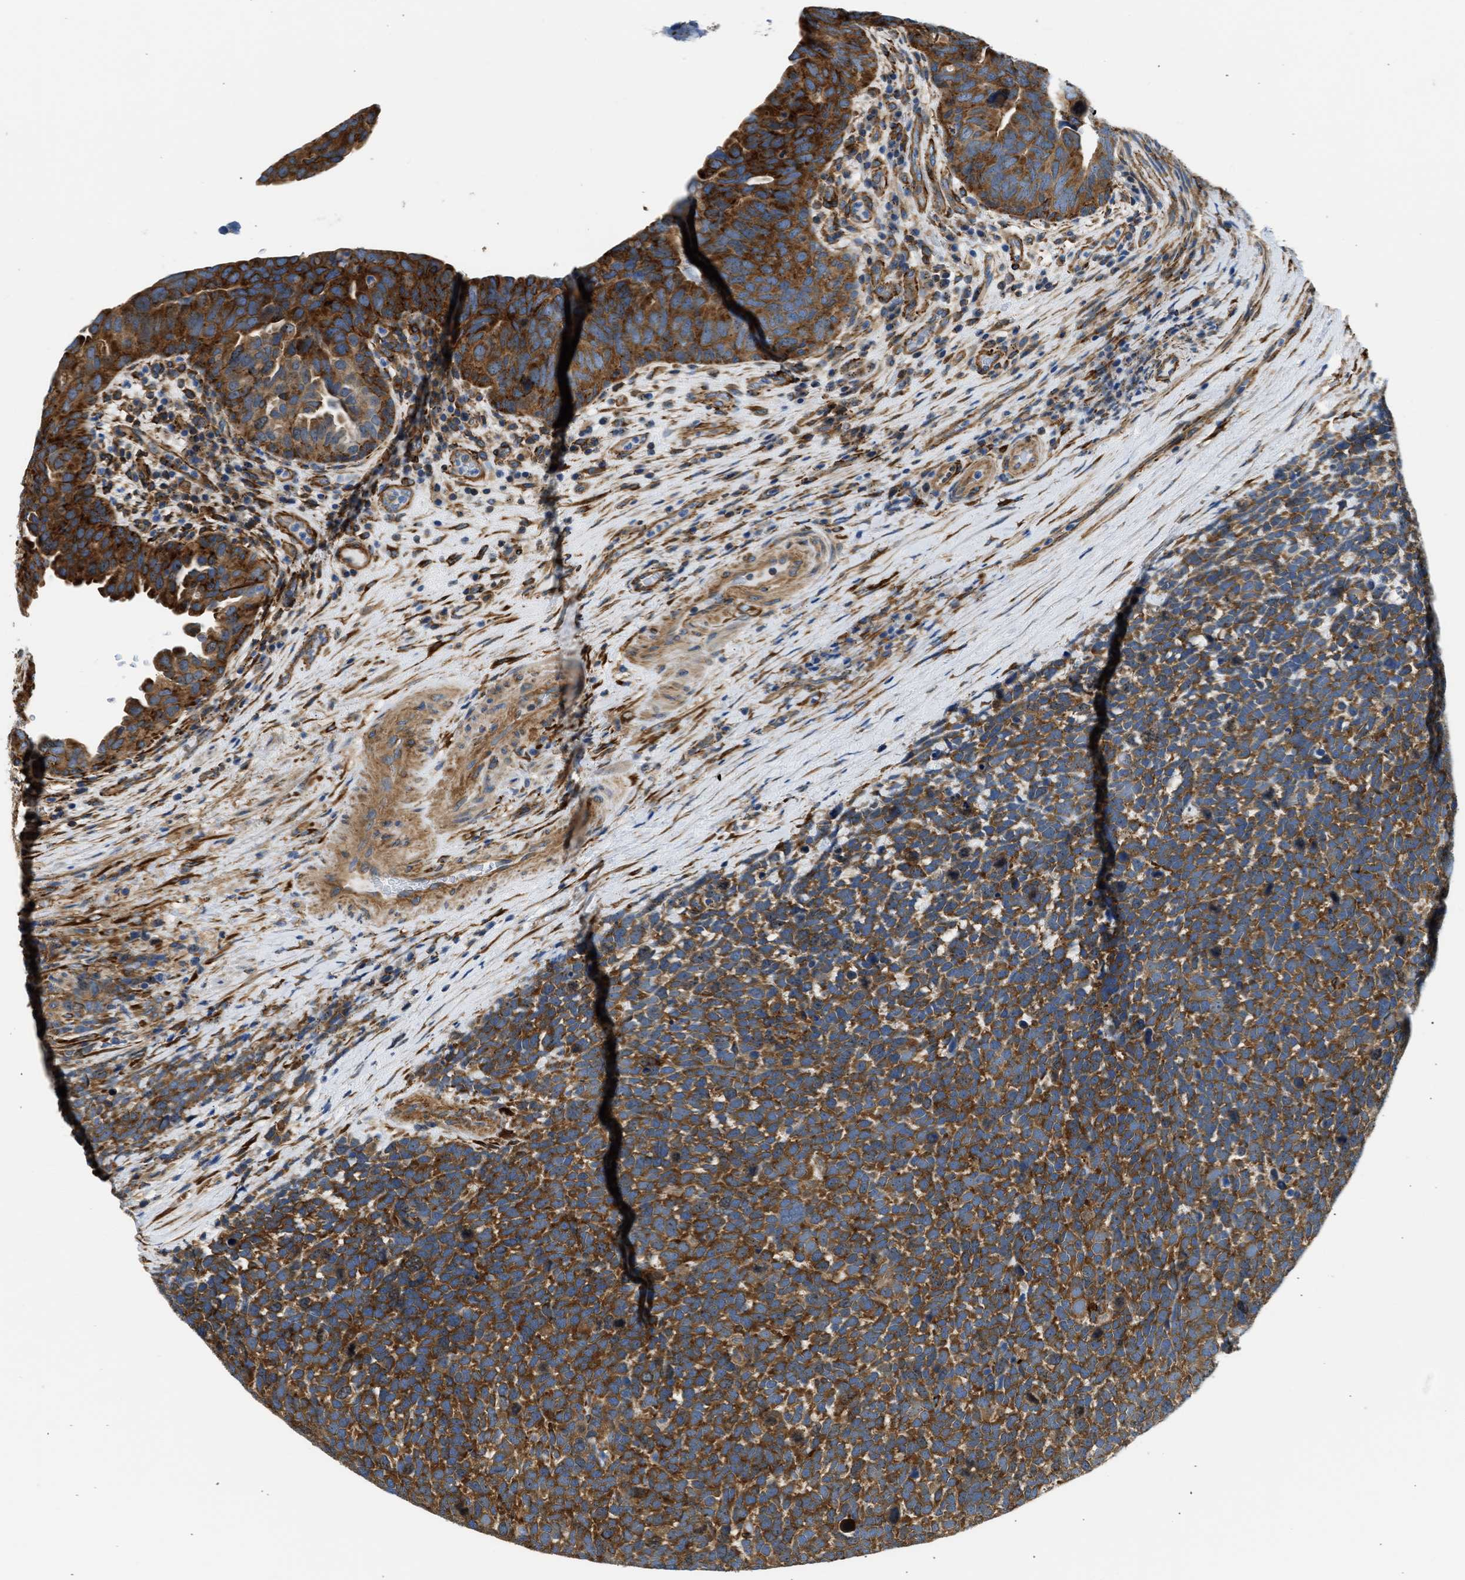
{"staining": {"intensity": "moderate", "quantity": ">75%", "location": "cytoplasmic/membranous"}, "tissue": "urothelial cancer", "cell_type": "Tumor cells", "image_type": "cancer", "snomed": [{"axis": "morphology", "description": "Urothelial carcinoma, High grade"}, {"axis": "topography", "description": "Urinary bladder"}], "caption": "A brown stain shows moderate cytoplasmic/membranous positivity of a protein in human urothelial cancer tumor cells. (DAB (3,3'-diaminobenzidine) IHC with brightfield microscopy, high magnification).", "gene": "SEPTIN2", "patient": {"sex": "female", "age": 82}}